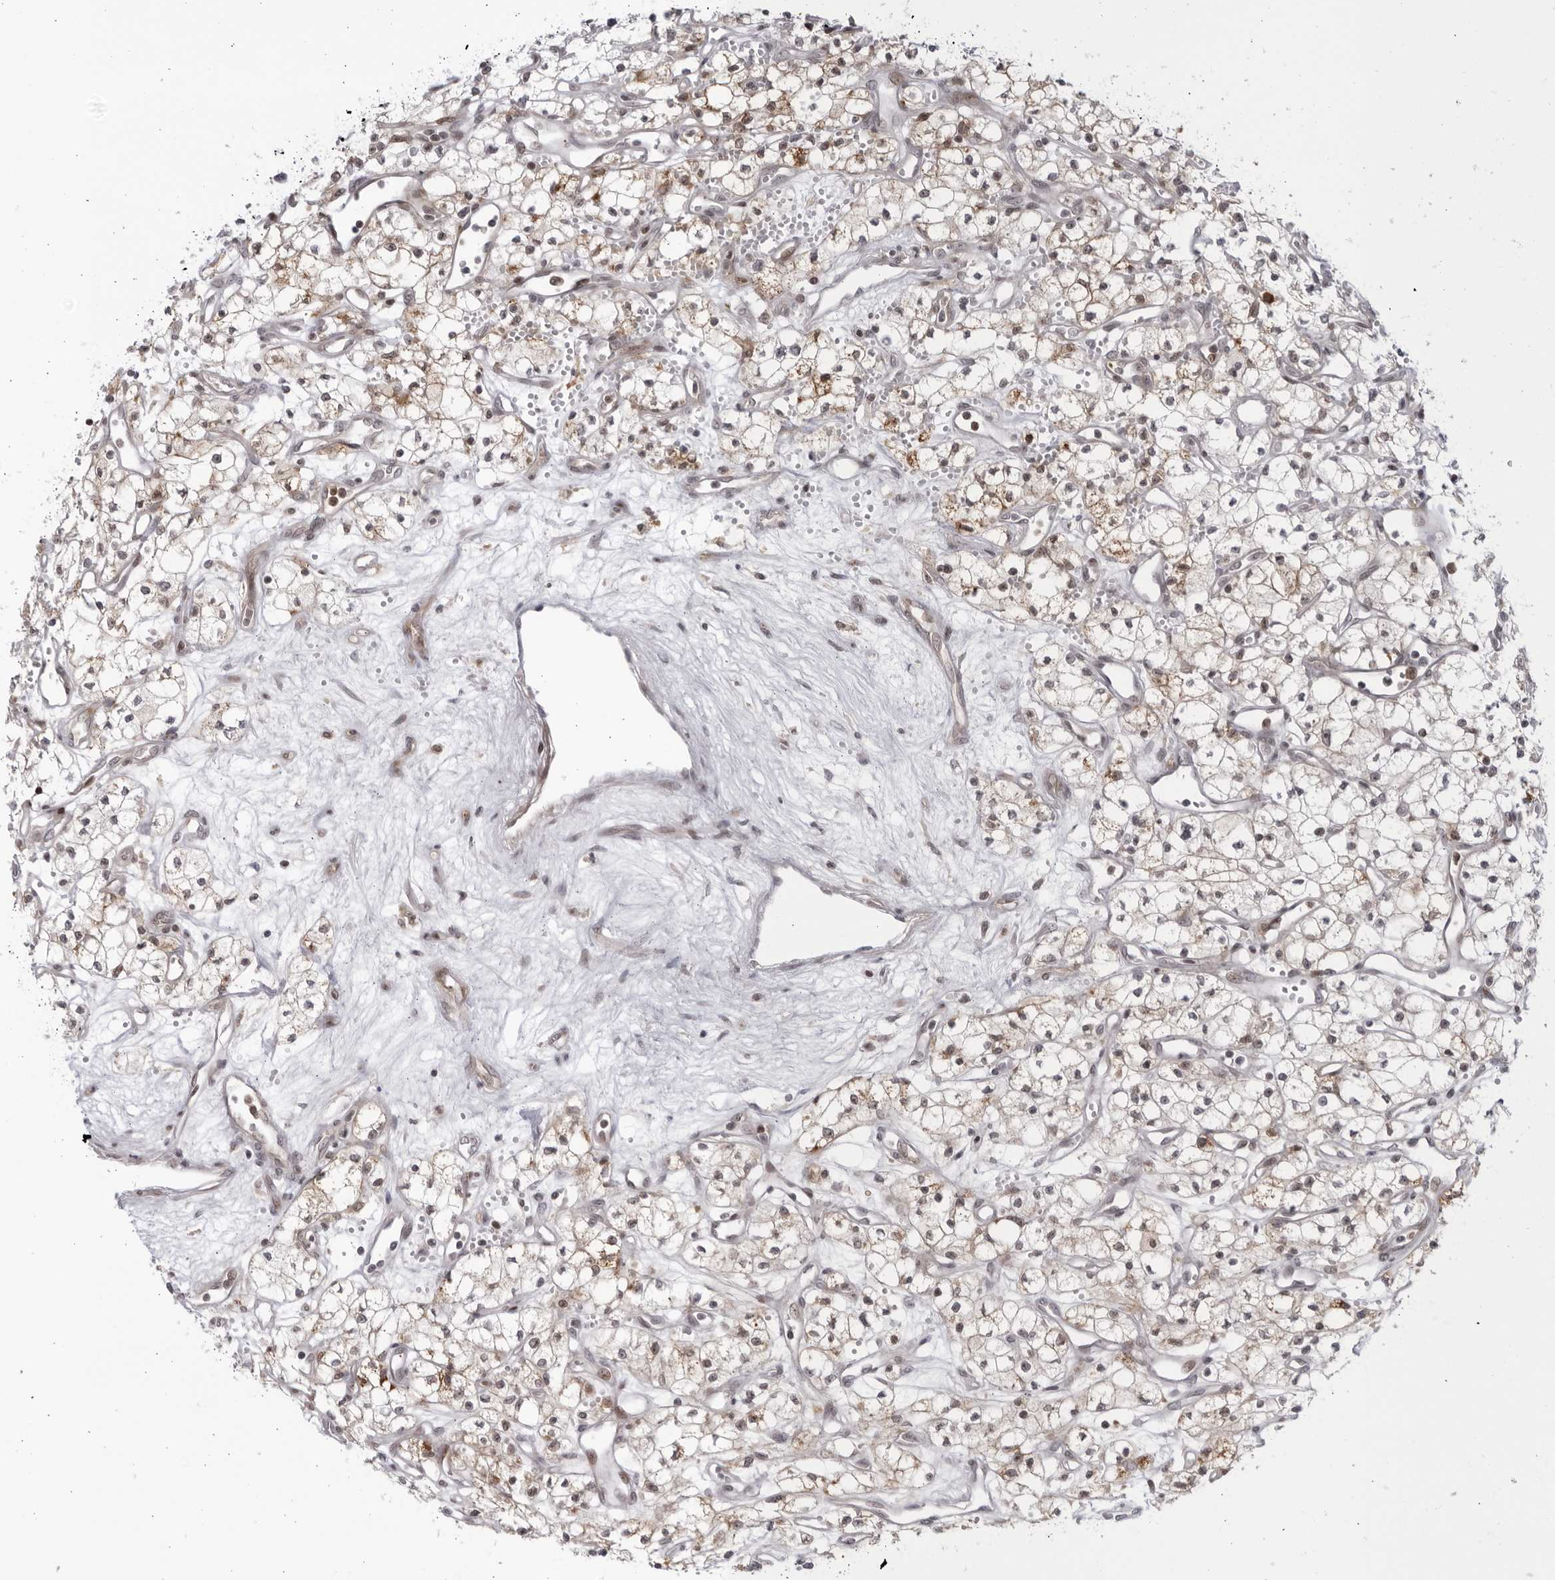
{"staining": {"intensity": "weak", "quantity": "<25%", "location": "cytoplasmic/membranous"}, "tissue": "renal cancer", "cell_type": "Tumor cells", "image_type": "cancer", "snomed": [{"axis": "morphology", "description": "Adenocarcinoma, NOS"}, {"axis": "topography", "description": "Kidney"}], "caption": "A photomicrograph of renal adenocarcinoma stained for a protein displays no brown staining in tumor cells.", "gene": "DTL", "patient": {"sex": "male", "age": 59}}